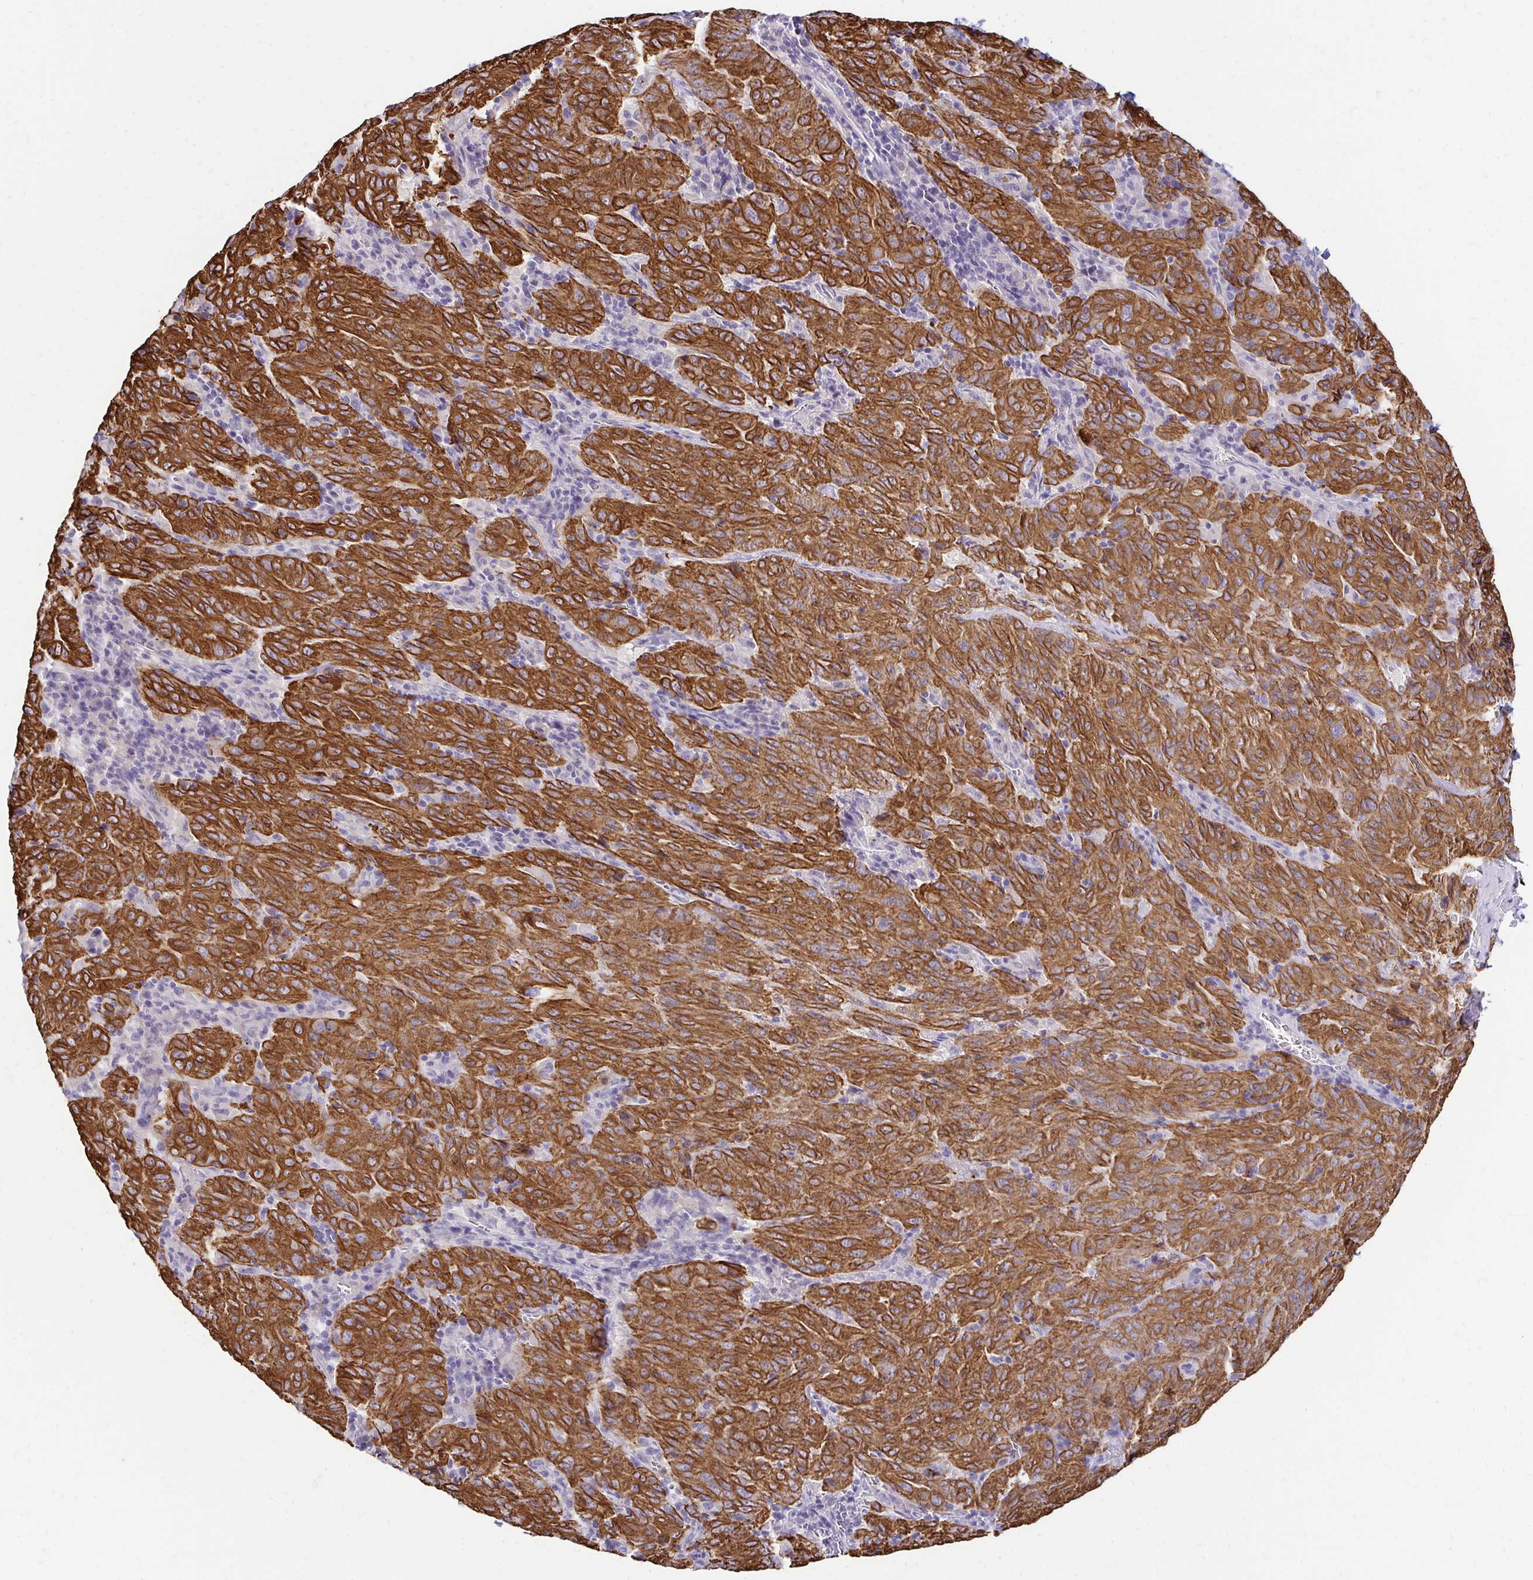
{"staining": {"intensity": "strong", "quantity": ">75%", "location": "cytoplasmic/membranous"}, "tissue": "pancreatic cancer", "cell_type": "Tumor cells", "image_type": "cancer", "snomed": [{"axis": "morphology", "description": "Adenocarcinoma, NOS"}, {"axis": "topography", "description": "Pancreas"}], "caption": "IHC (DAB (3,3'-diaminobenzidine)) staining of pancreatic cancer (adenocarcinoma) demonstrates strong cytoplasmic/membranous protein staining in approximately >75% of tumor cells.", "gene": "C1QTNF2", "patient": {"sex": "male", "age": 63}}